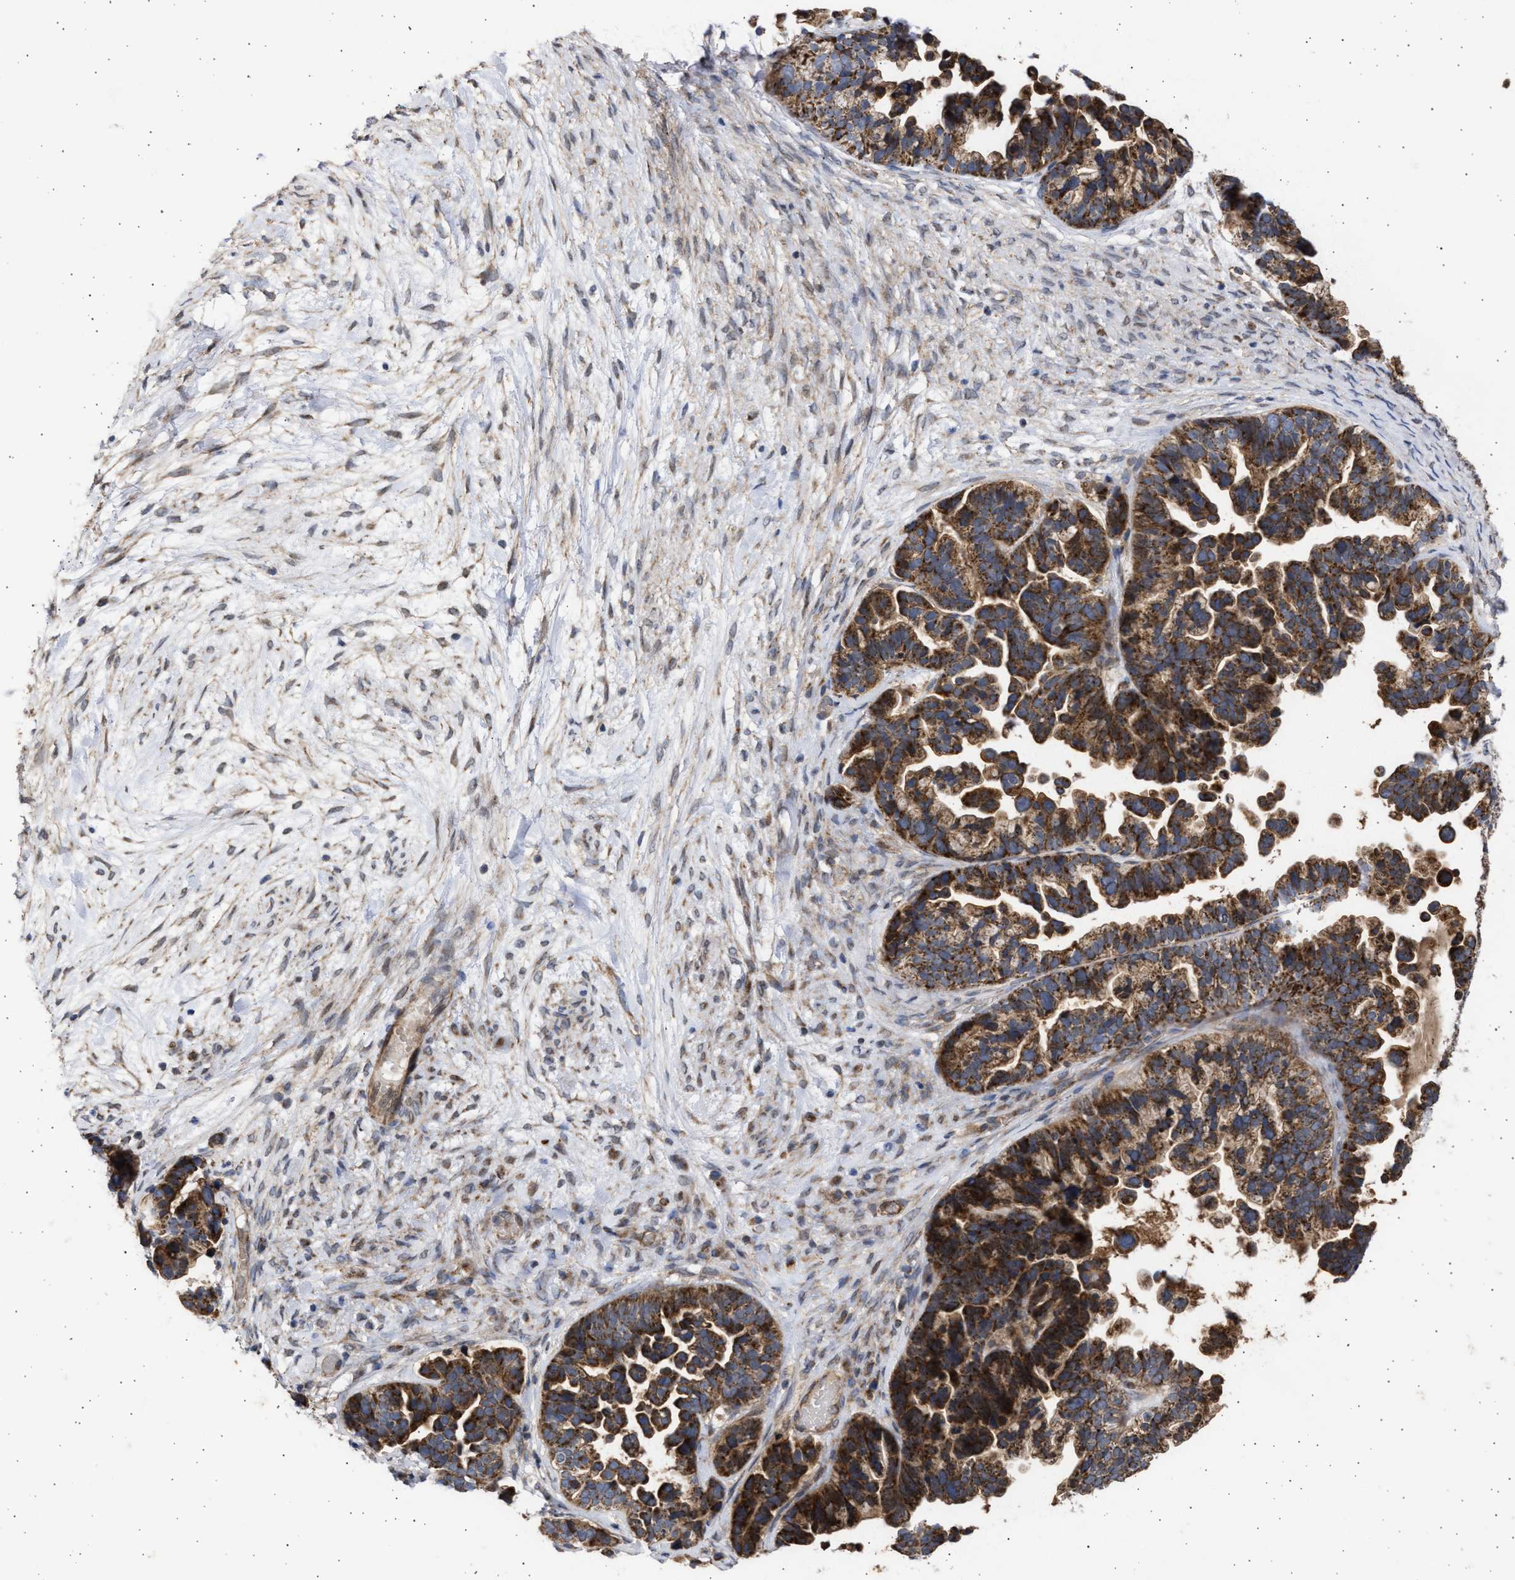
{"staining": {"intensity": "strong", "quantity": ">75%", "location": "cytoplasmic/membranous"}, "tissue": "ovarian cancer", "cell_type": "Tumor cells", "image_type": "cancer", "snomed": [{"axis": "morphology", "description": "Cystadenocarcinoma, serous, NOS"}, {"axis": "topography", "description": "Ovary"}], "caption": "Immunohistochemical staining of ovarian cancer (serous cystadenocarcinoma) exhibits strong cytoplasmic/membranous protein expression in about >75% of tumor cells.", "gene": "TTC19", "patient": {"sex": "female", "age": 56}}